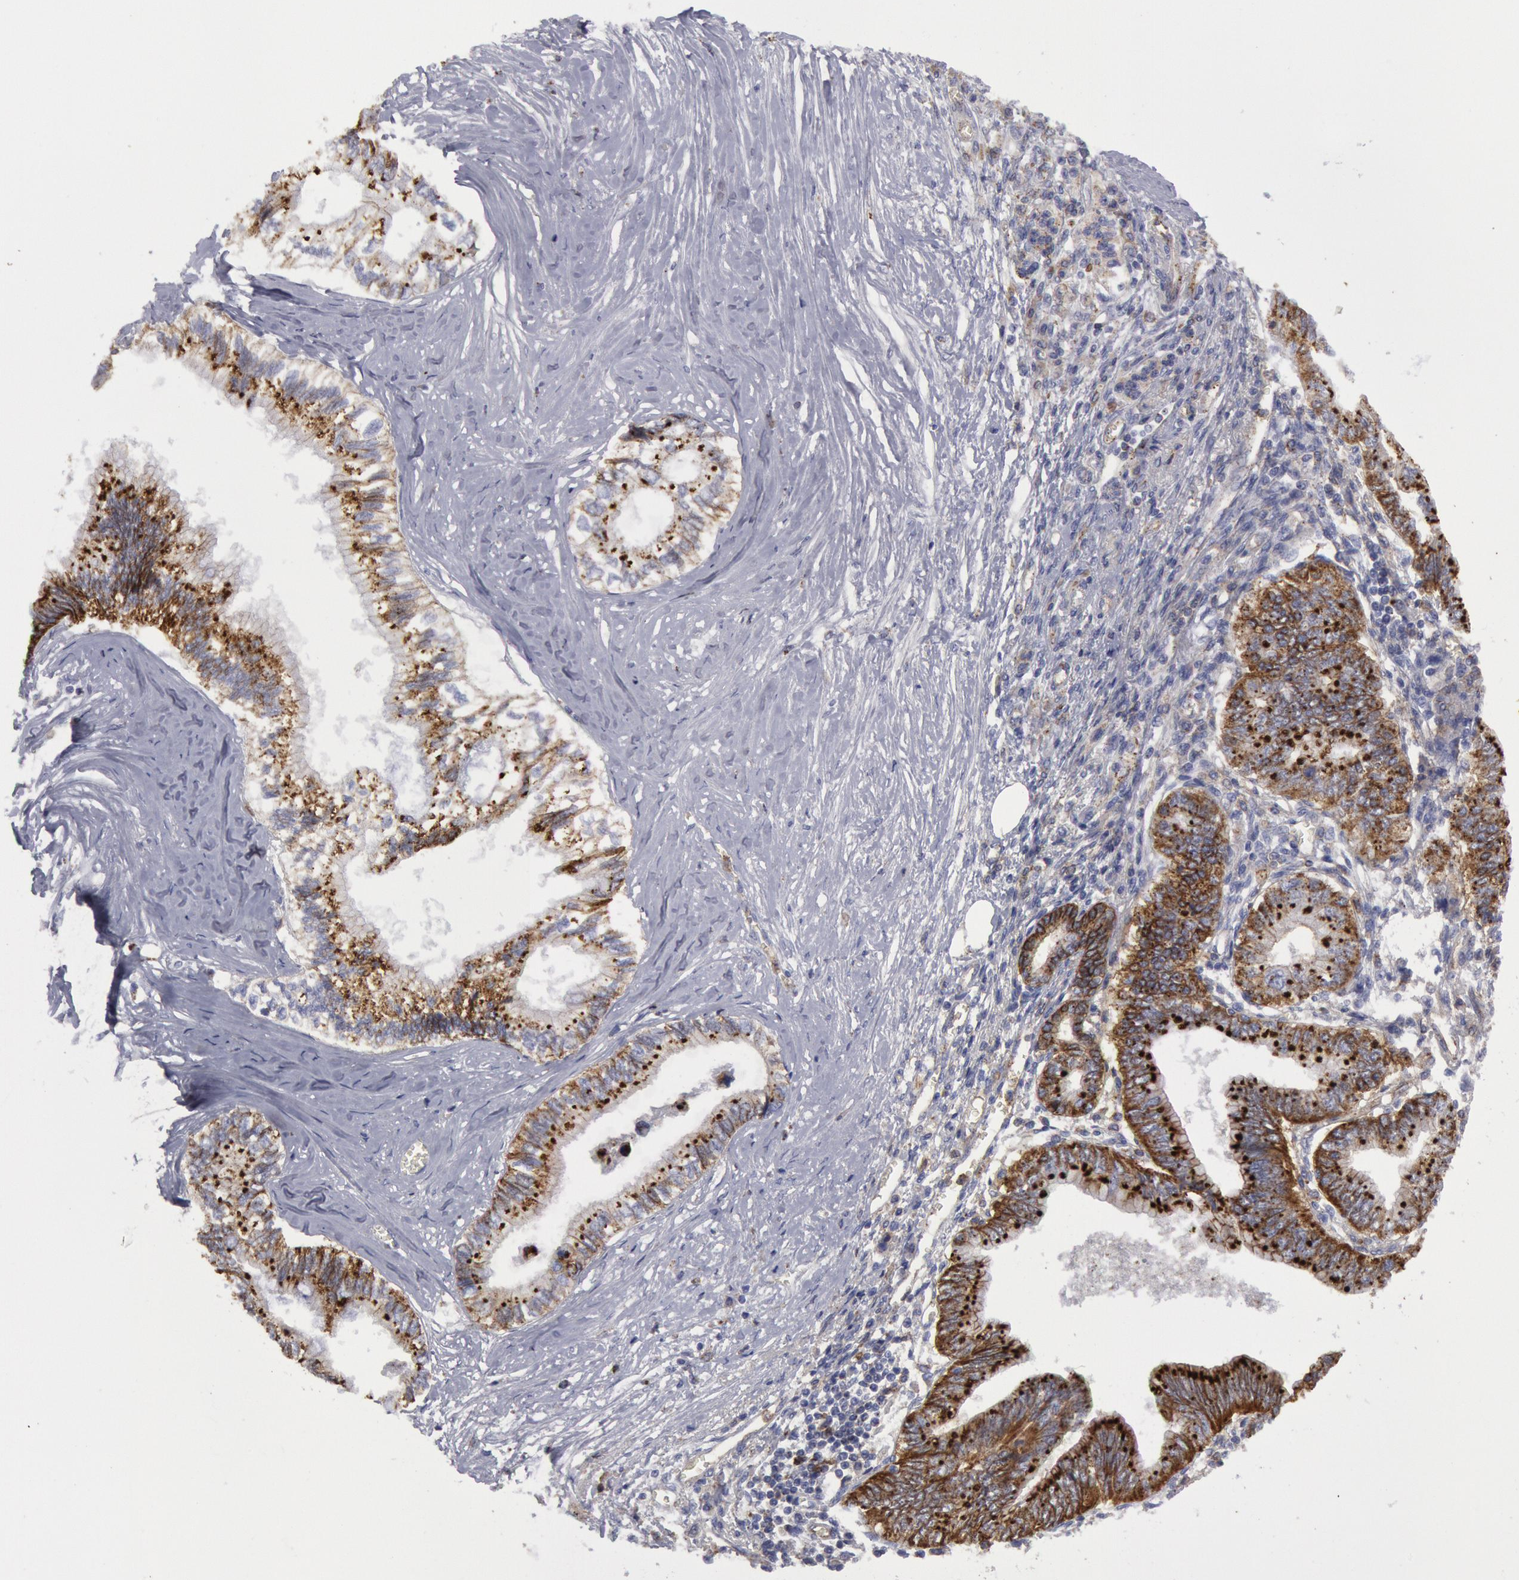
{"staining": {"intensity": "moderate", "quantity": "25%-75%", "location": "cytoplasmic/membranous"}, "tissue": "pancreatic cancer", "cell_type": "Tumor cells", "image_type": "cancer", "snomed": [{"axis": "morphology", "description": "Adenocarcinoma, NOS"}, {"axis": "topography", "description": "Pancreas"}], "caption": "This is an image of immunohistochemistry staining of pancreatic adenocarcinoma, which shows moderate staining in the cytoplasmic/membranous of tumor cells.", "gene": "FLOT1", "patient": {"sex": "female", "age": 66}}